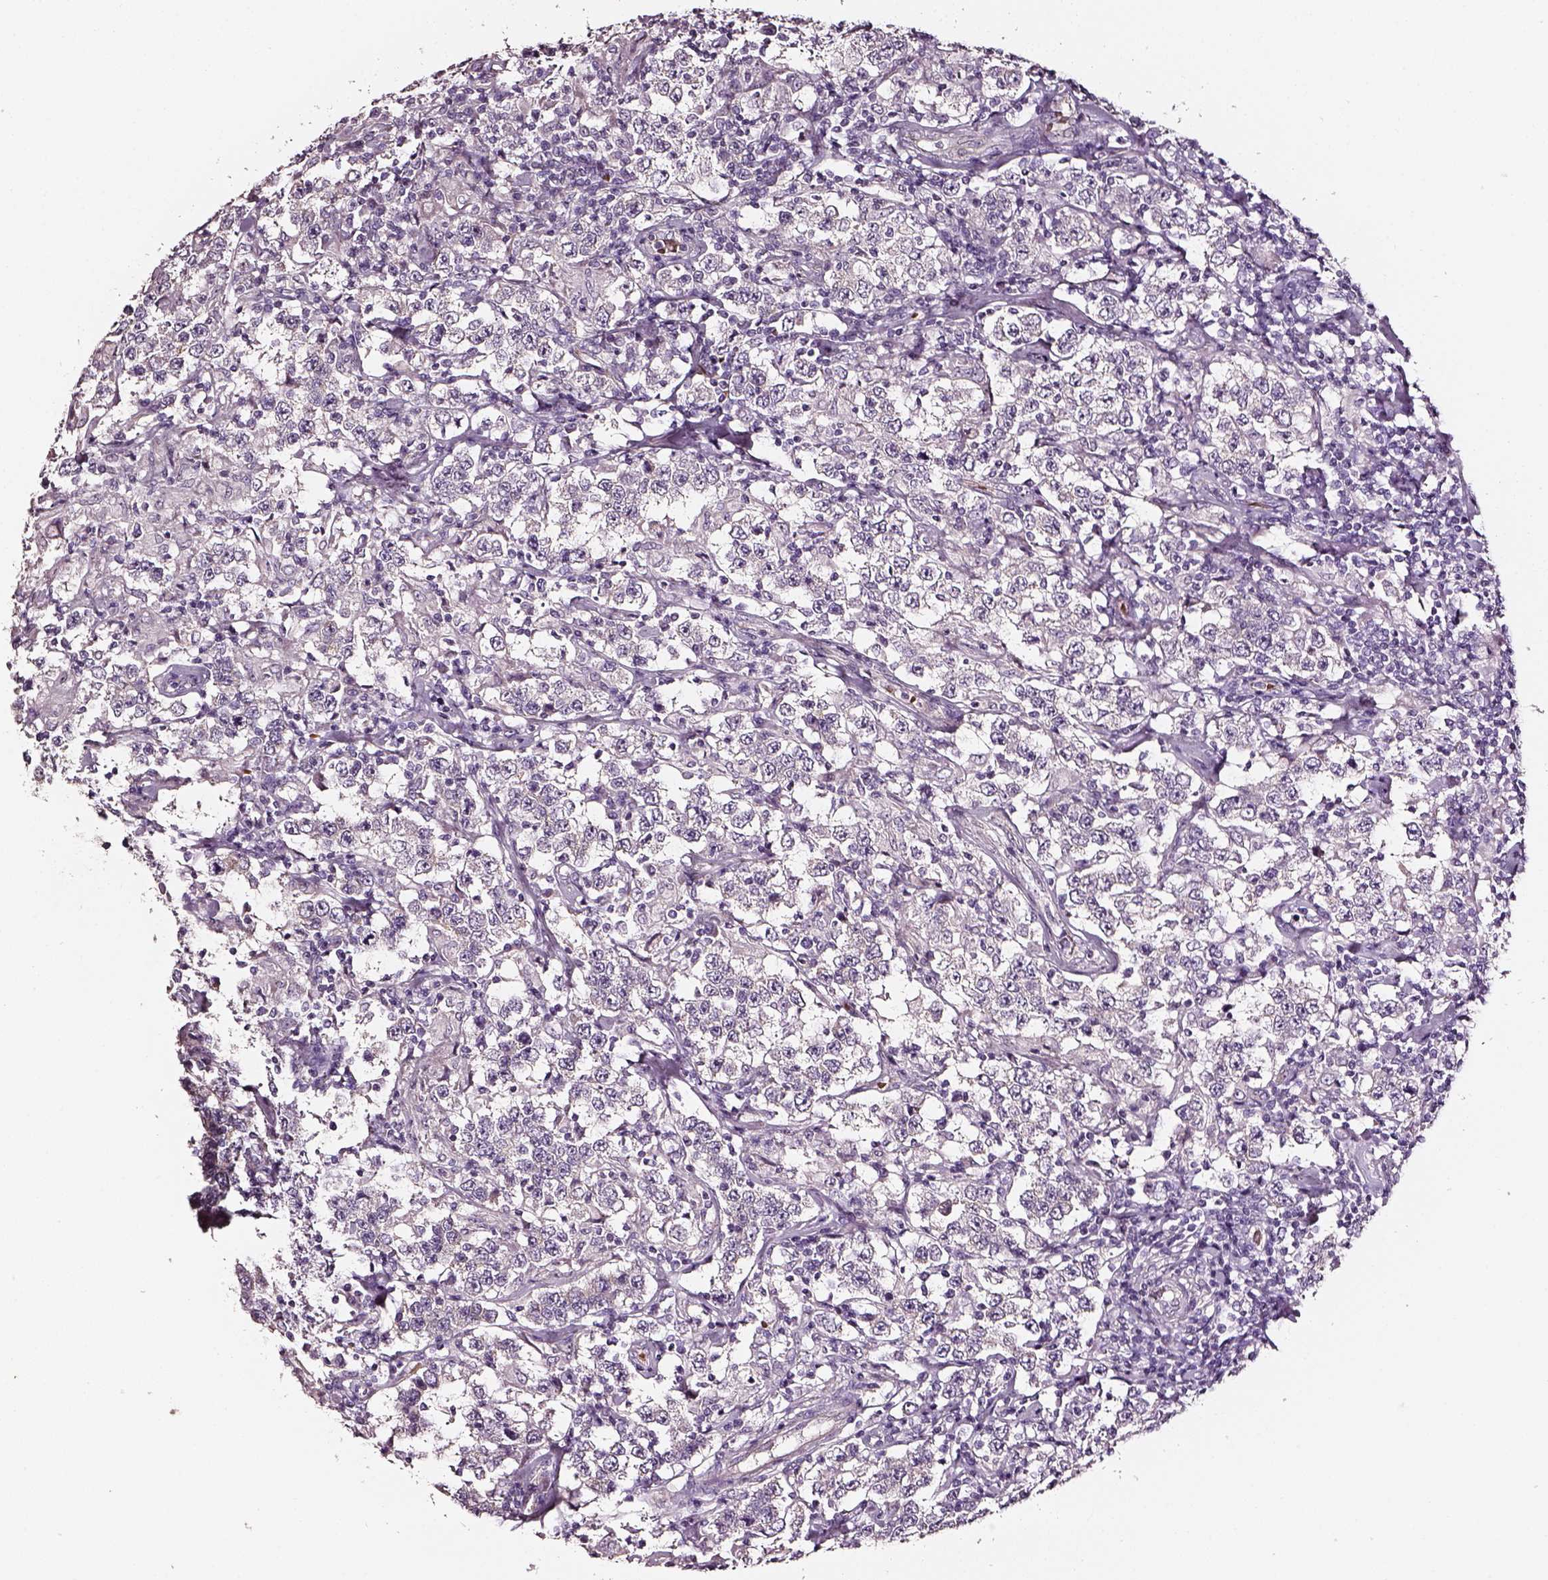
{"staining": {"intensity": "negative", "quantity": "none", "location": "none"}, "tissue": "testis cancer", "cell_type": "Tumor cells", "image_type": "cancer", "snomed": [{"axis": "morphology", "description": "Seminoma, NOS"}, {"axis": "morphology", "description": "Carcinoma, Embryonal, NOS"}, {"axis": "topography", "description": "Testis"}], "caption": "A high-resolution histopathology image shows immunohistochemistry staining of testis cancer, which displays no significant expression in tumor cells.", "gene": "AADAT", "patient": {"sex": "male", "age": 41}}